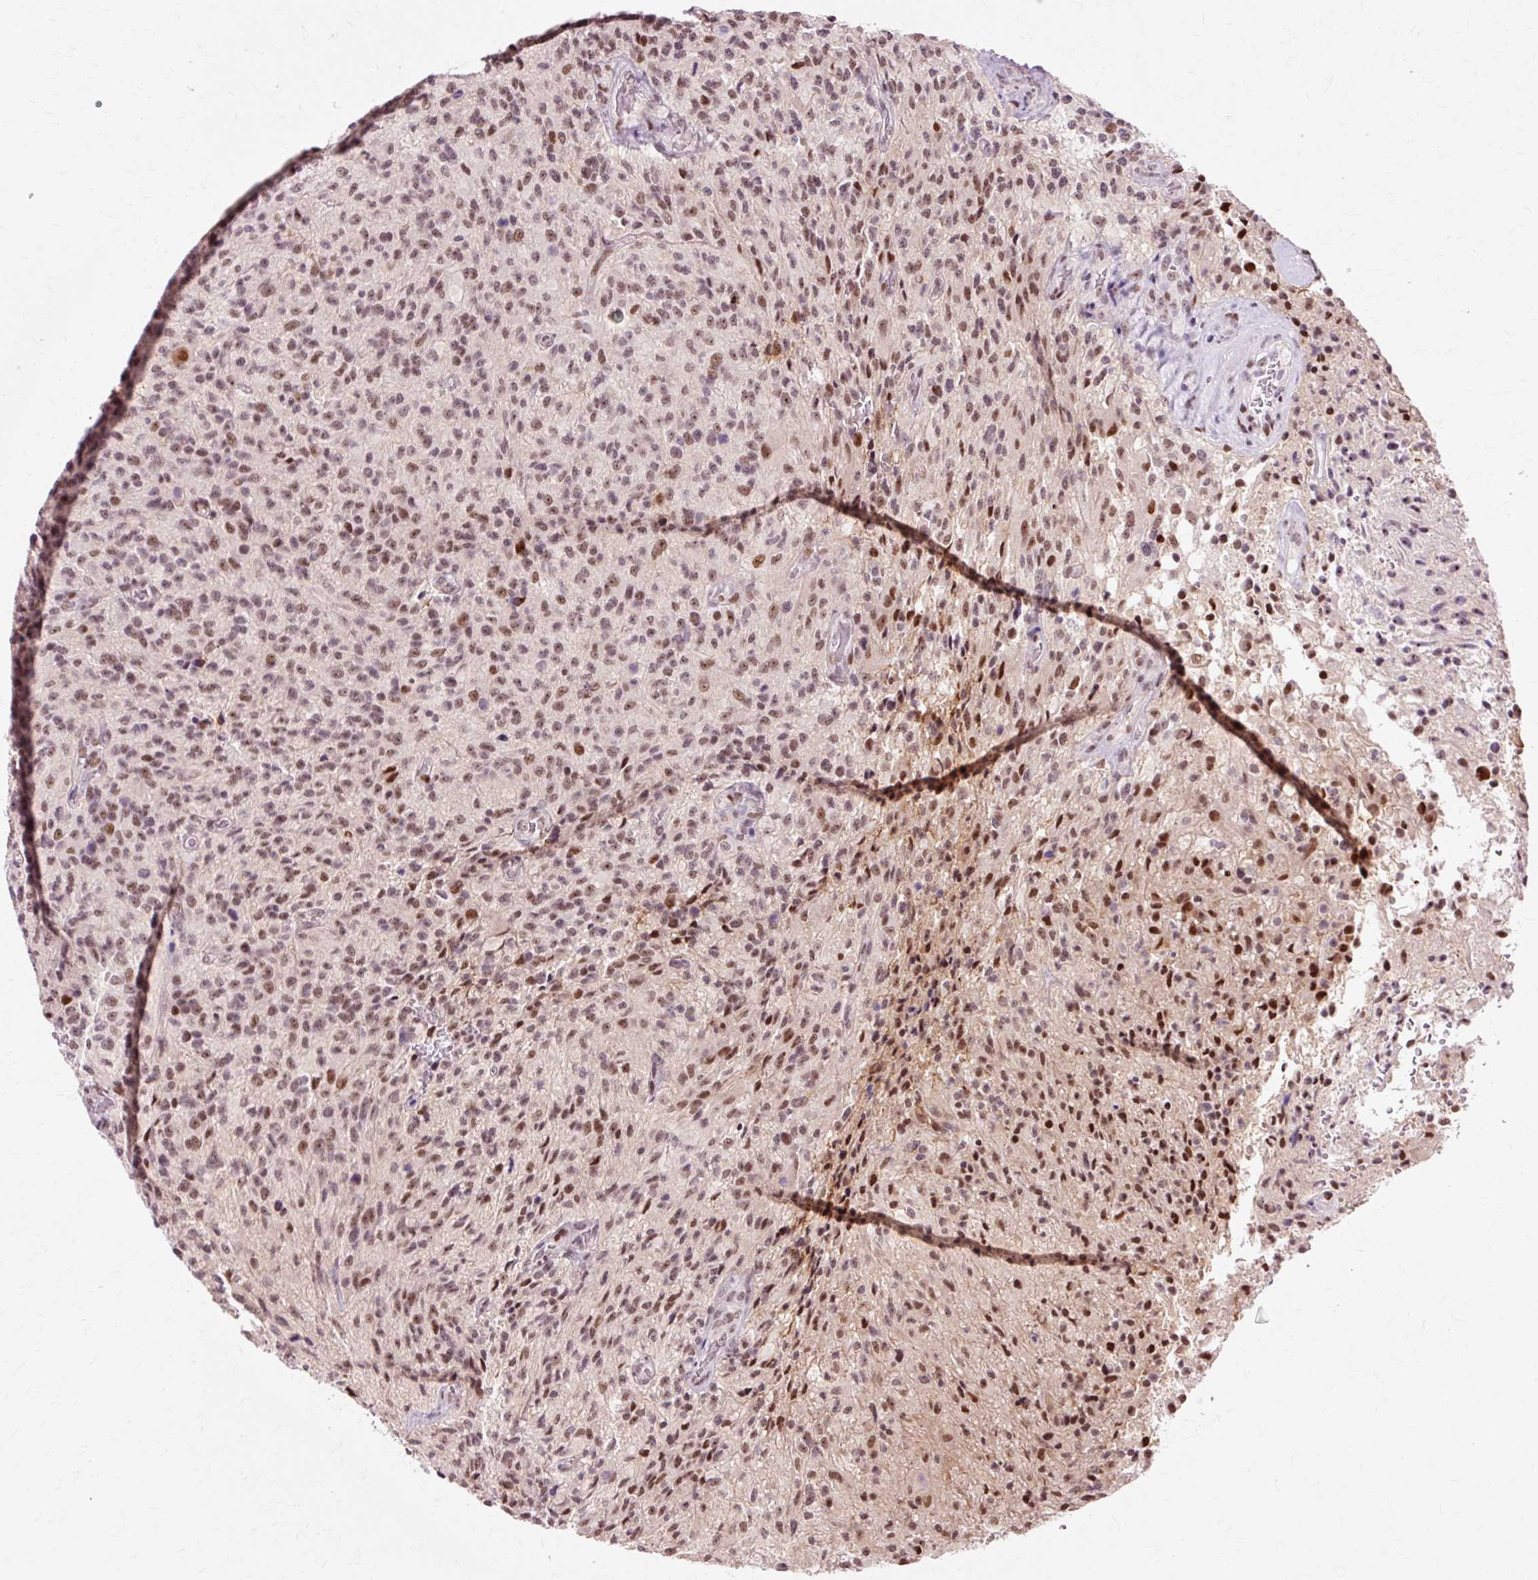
{"staining": {"intensity": "moderate", "quantity": ">75%", "location": "nuclear"}, "tissue": "glioma", "cell_type": "Tumor cells", "image_type": "cancer", "snomed": [{"axis": "morphology", "description": "Normal tissue, NOS"}, {"axis": "morphology", "description": "Glioma, malignant, High grade"}, {"axis": "topography", "description": "Cerebral cortex"}], "caption": "This photomicrograph reveals immunohistochemistry (IHC) staining of glioma, with medium moderate nuclear expression in approximately >75% of tumor cells.", "gene": "MACROD2", "patient": {"sex": "male", "age": 56}}